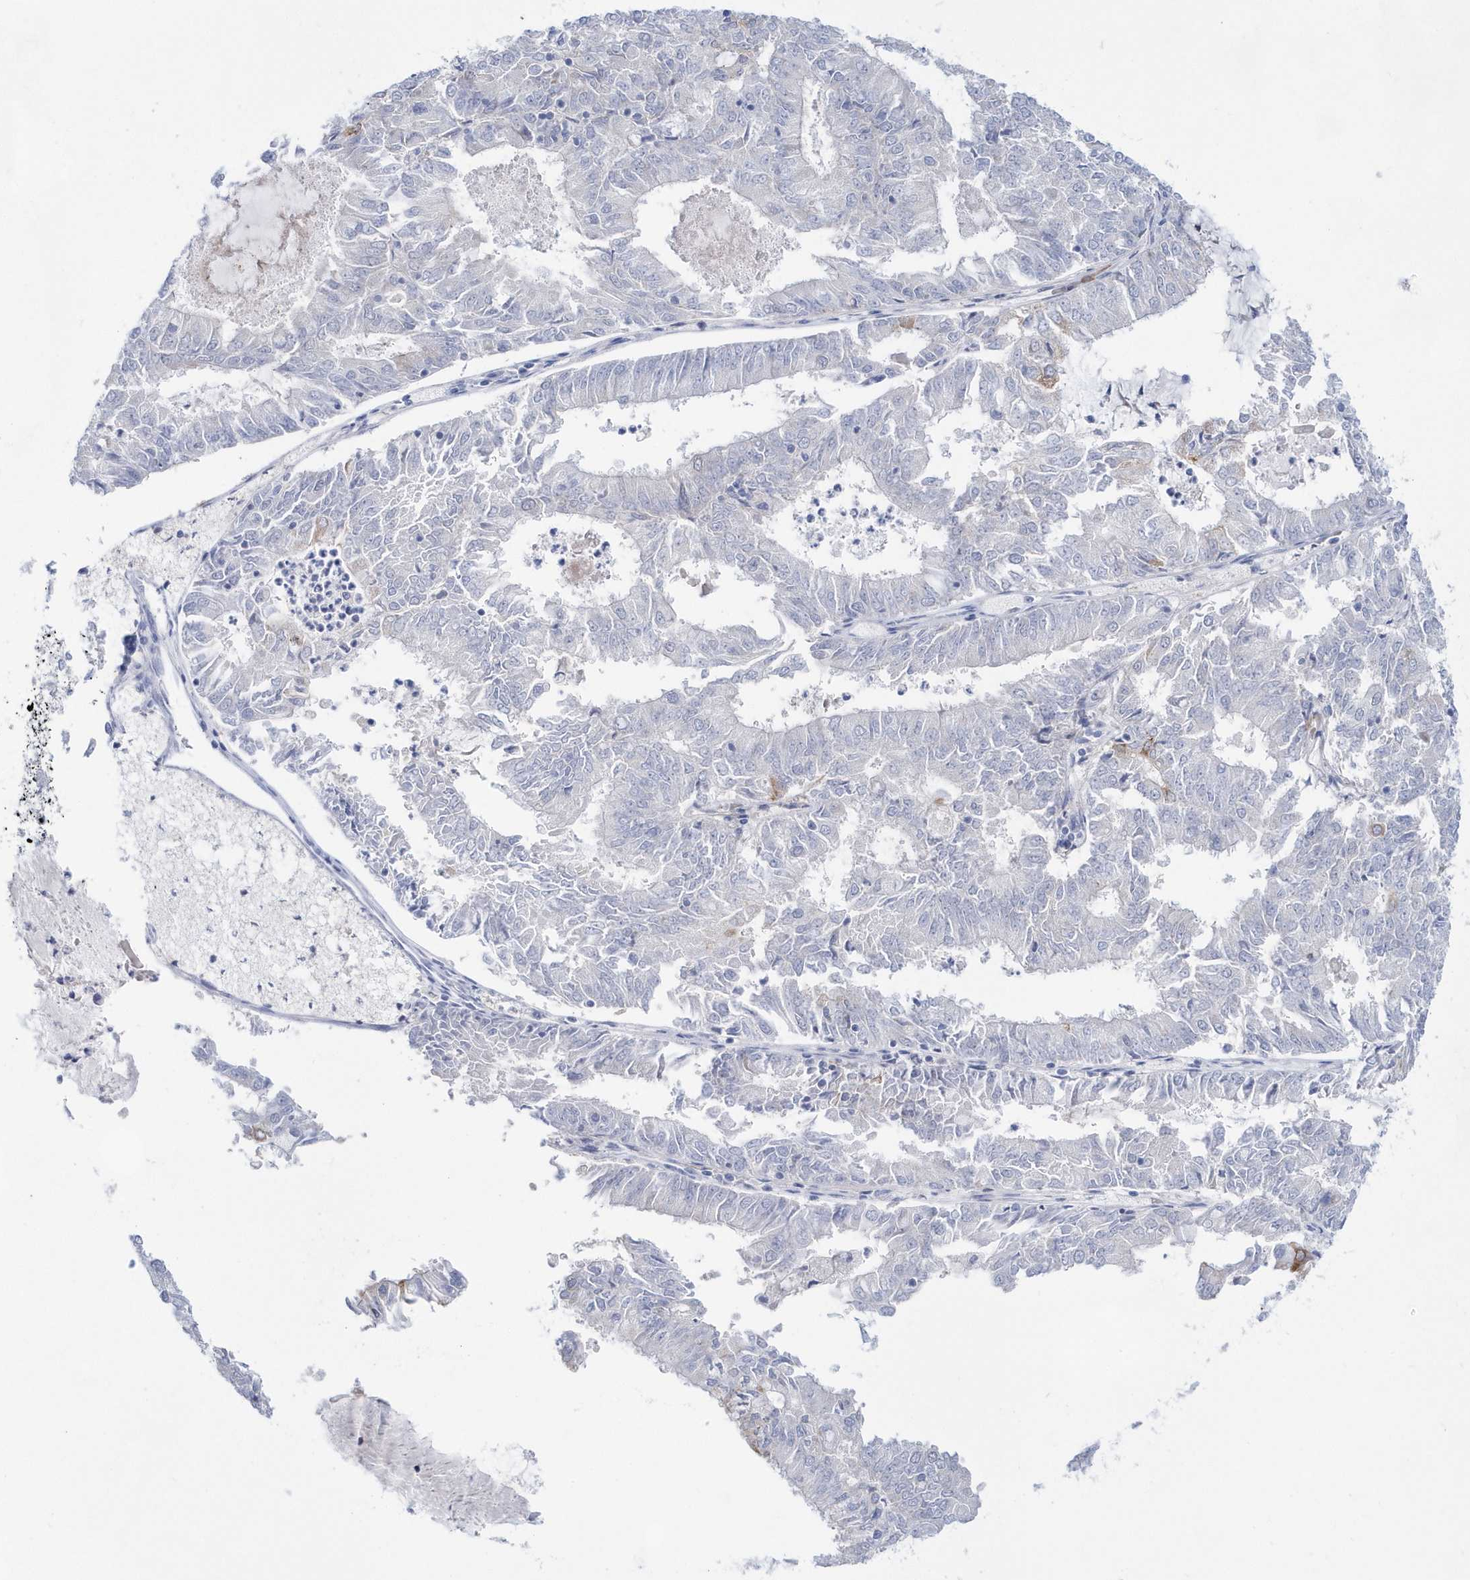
{"staining": {"intensity": "negative", "quantity": "none", "location": "none"}, "tissue": "endometrial cancer", "cell_type": "Tumor cells", "image_type": "cancer", "snomed": [{"axis": "morphology", "description": "Adenocarcinoma, NOS"}, {"axis": "topography", "description": "Endometrium"}], "caption": "IHC histopathology image of human endometrial adenocarcinoma stained for a protein (brown), which demonstrates no expression in tumor cells.", "gene": "BDH2", "patient": {"sex": "female", "age": 57}}